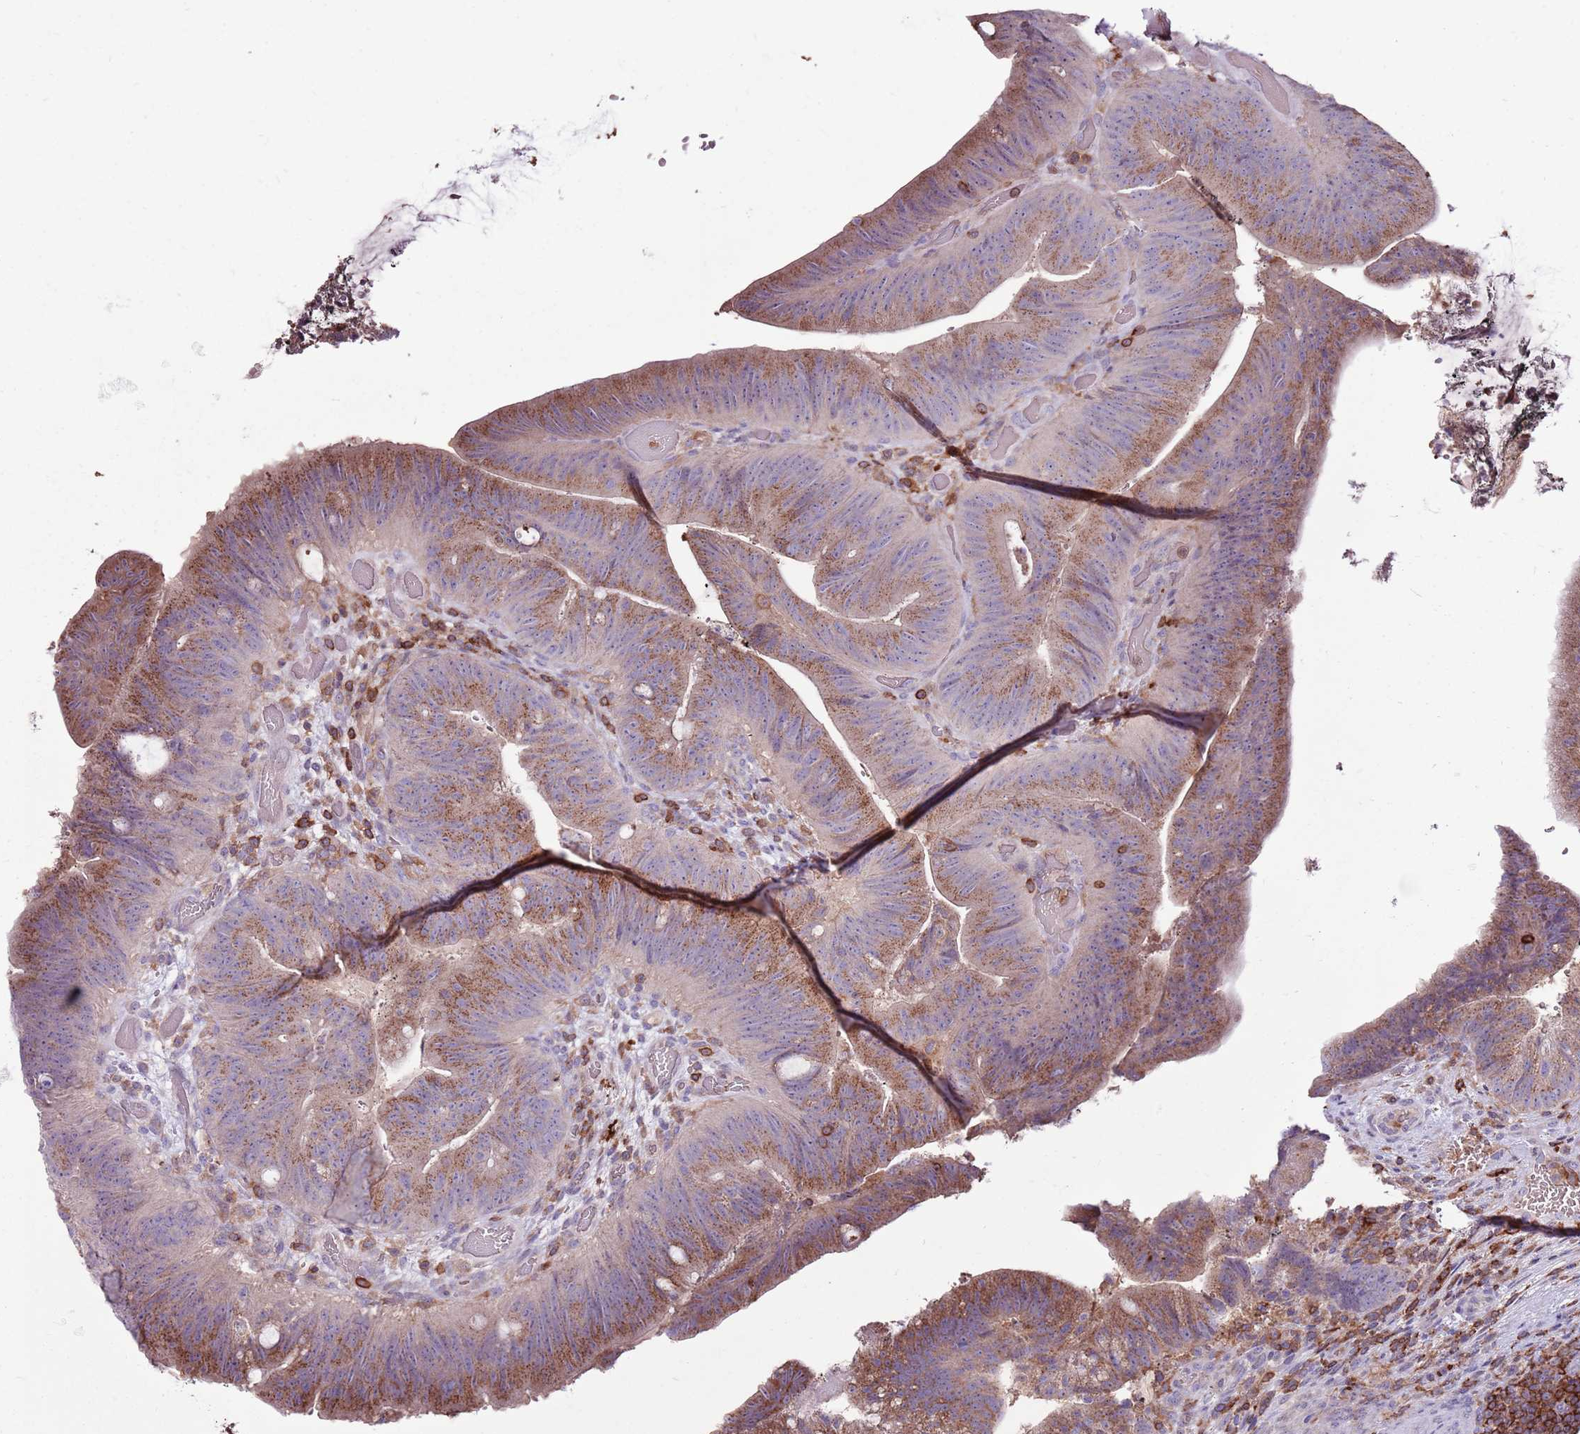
{"staining": {"intensity": "moderate", "quantity": ">75%", "location": "cytoplasmic/membranous"}, "tissue": "colorectal cancer", "cell_type": "Tumor cells", "image_type": "cancer", "snomed": [{"axis": "morphology", "description": "Adenocarcinoma, NOS"}, {"axis": "topography", "description": "Colon"}], "caption": "Brown immunohistochemical staining in human colorectal cancer (adenocarcinoma) shows moderate cytoplasmic/membranous expression in approximately >75% of tumor cells.", "gene": "ZSWIM1", "patient": {"sex": "female", "age": 43}}